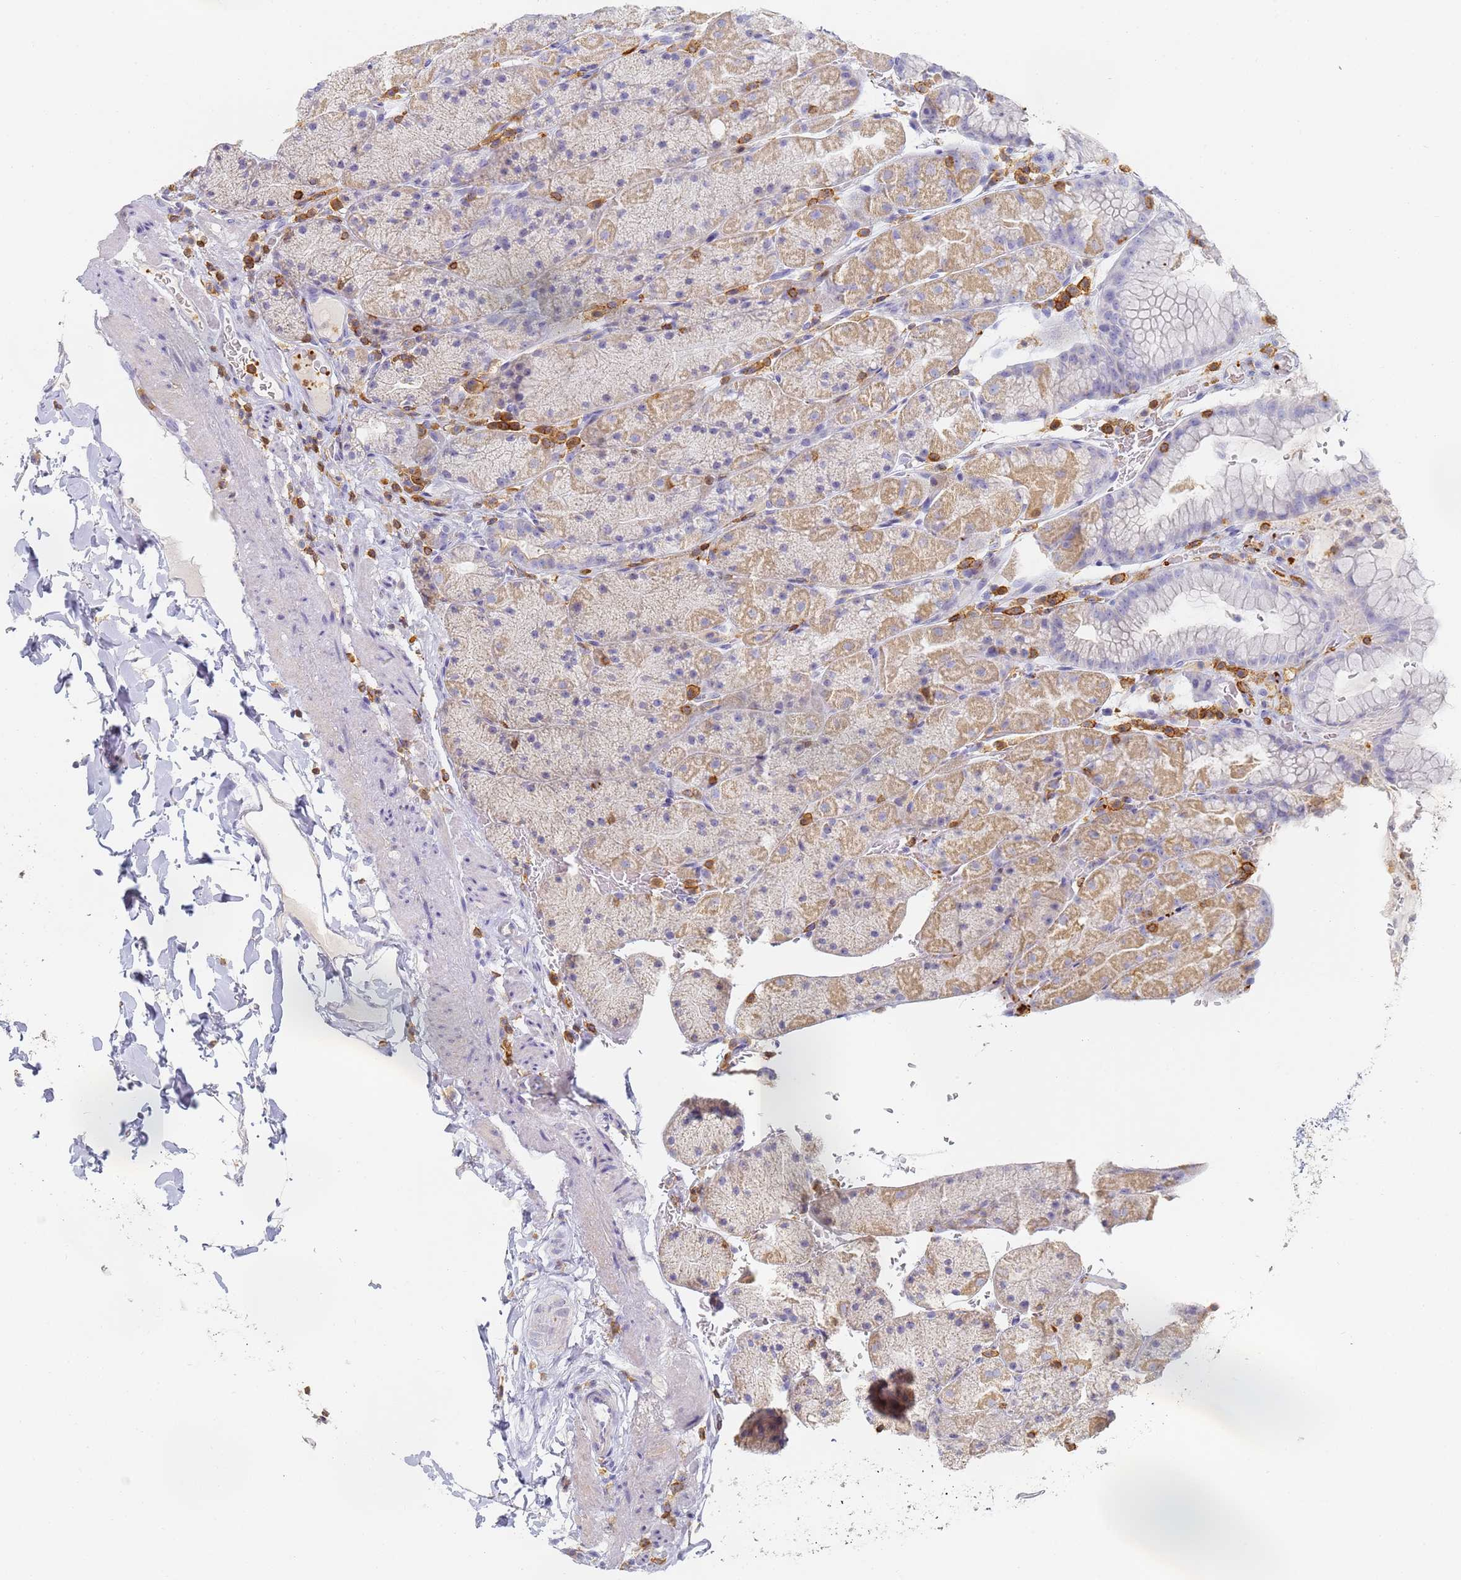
{"staining": {"intensity": "moderate", "quantity": "<25%", "location": "cytoplasmic/membranous"}, "tissue": "stomach", "cell_type": "Glandular cells", "image_type": "normal", "snomed": [{"axis": "morphology", "description": "Normal tissue, NOS"}, {"axis": "topography", "description": "Stomach, upper"}, {"axis": "topography", "description": "Stomach, lower"}], "caption": "Immunohistochemistry image of normal human stomach stained for a protein (brown), which shows low levels of moderate cytoplasmic/membranous positivity in about <25% of glandular cells.", "gene": "BIN2", "patient": {"sex": "male", "age": 67}}